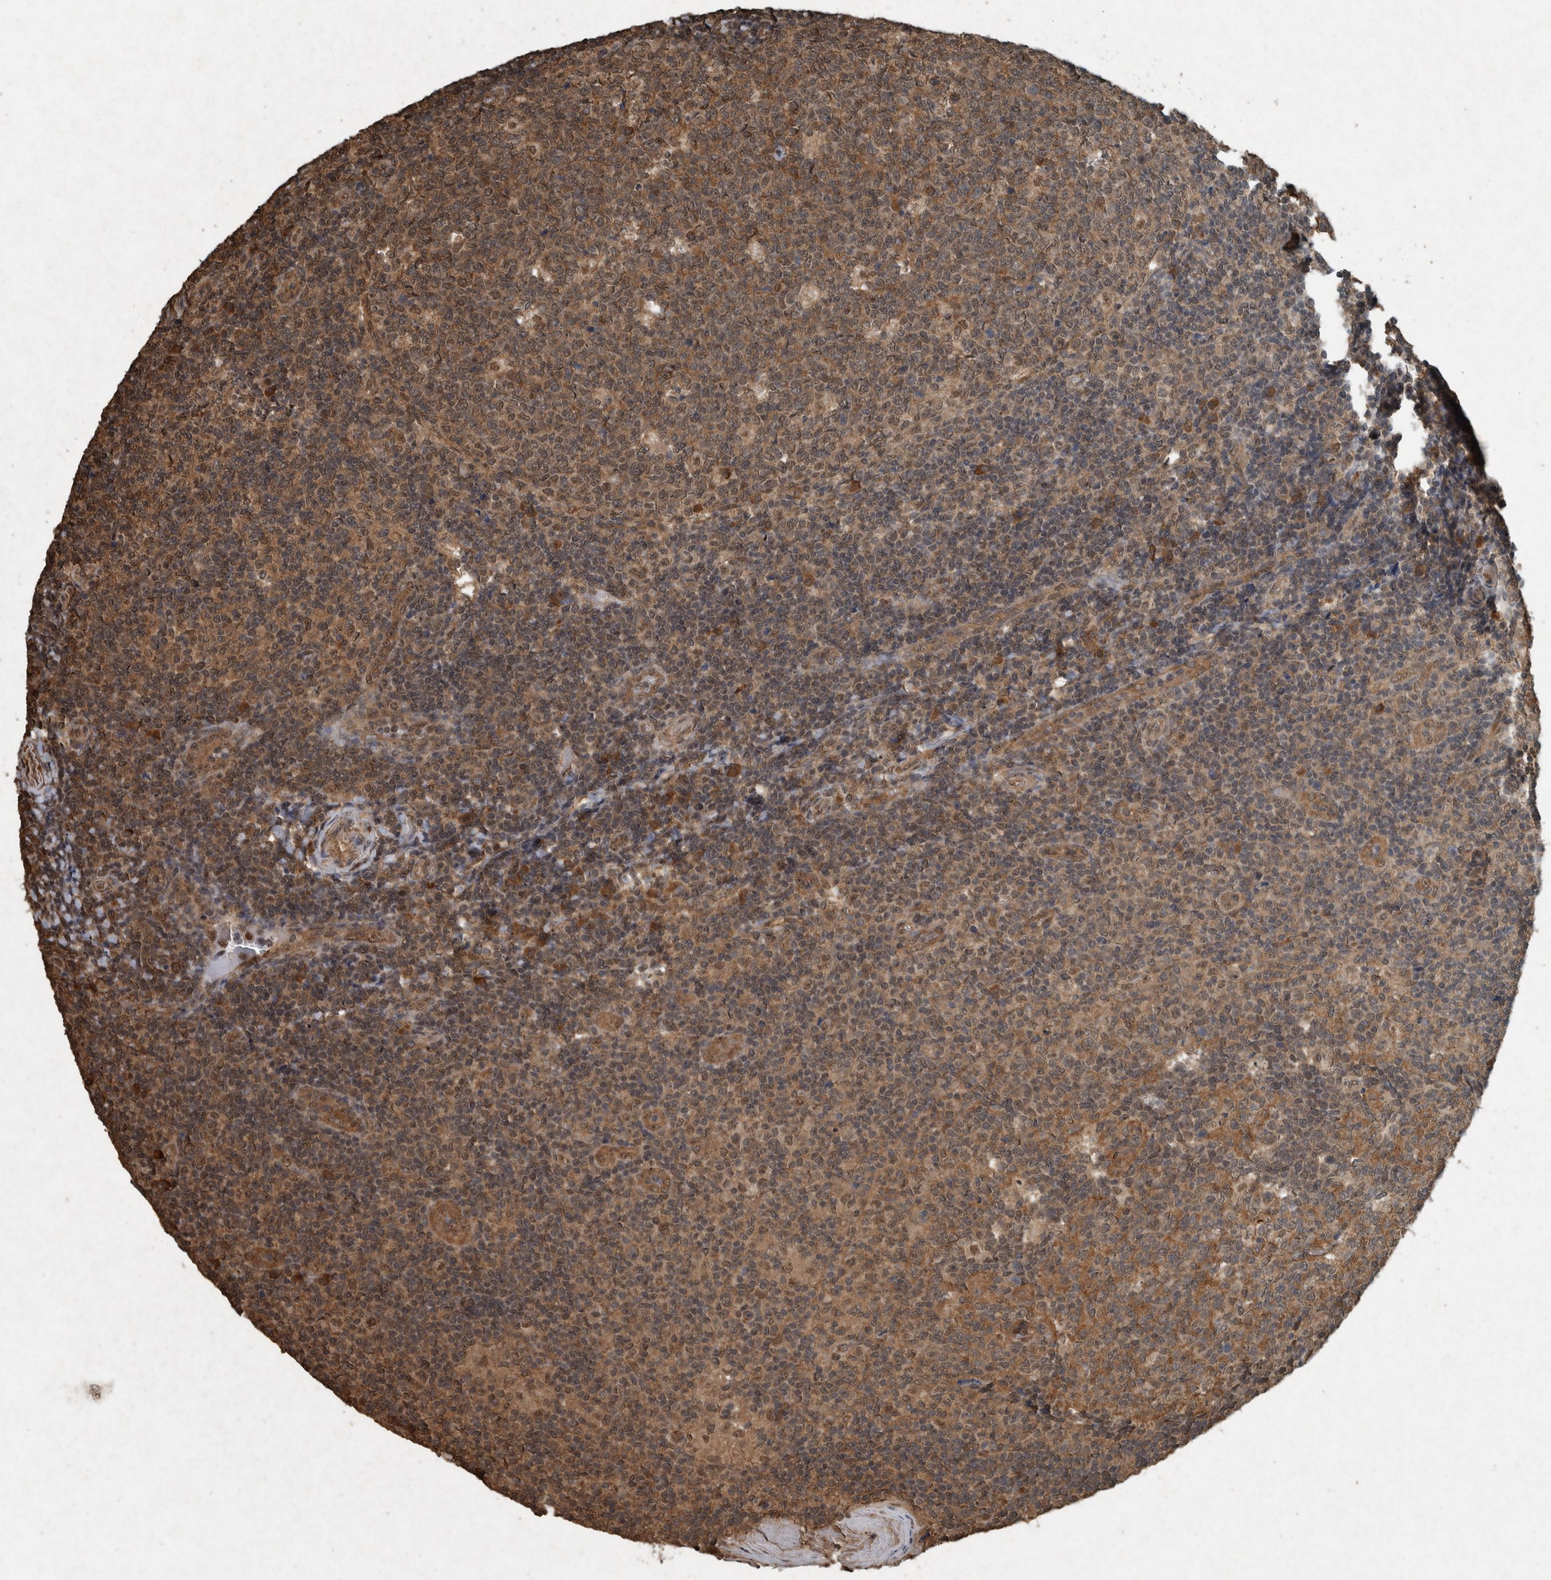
{"staining": {"intensity": "moderate", "quantity": ">75%", "location": "cytoplasmic/membranous"}, "tissue": "tonsil", "cell_type": "Germinal center cells", "image_type": "normal", "snomed": [{"axis": "morphology", "description": "Normal tissue, NOS"}, {"axis": "topography", "description": "Tonsil"}], "caption": "Germinal center cells demonstrate medium levels of moderate cytoplasmic/membranous staining in about >75% of cells in benign tonsil. (DAB = brown stain, brightfield microscopy at high magnification).", "gene": "ARHGEF12", "patient": {"sex": "female", "age": 19}}